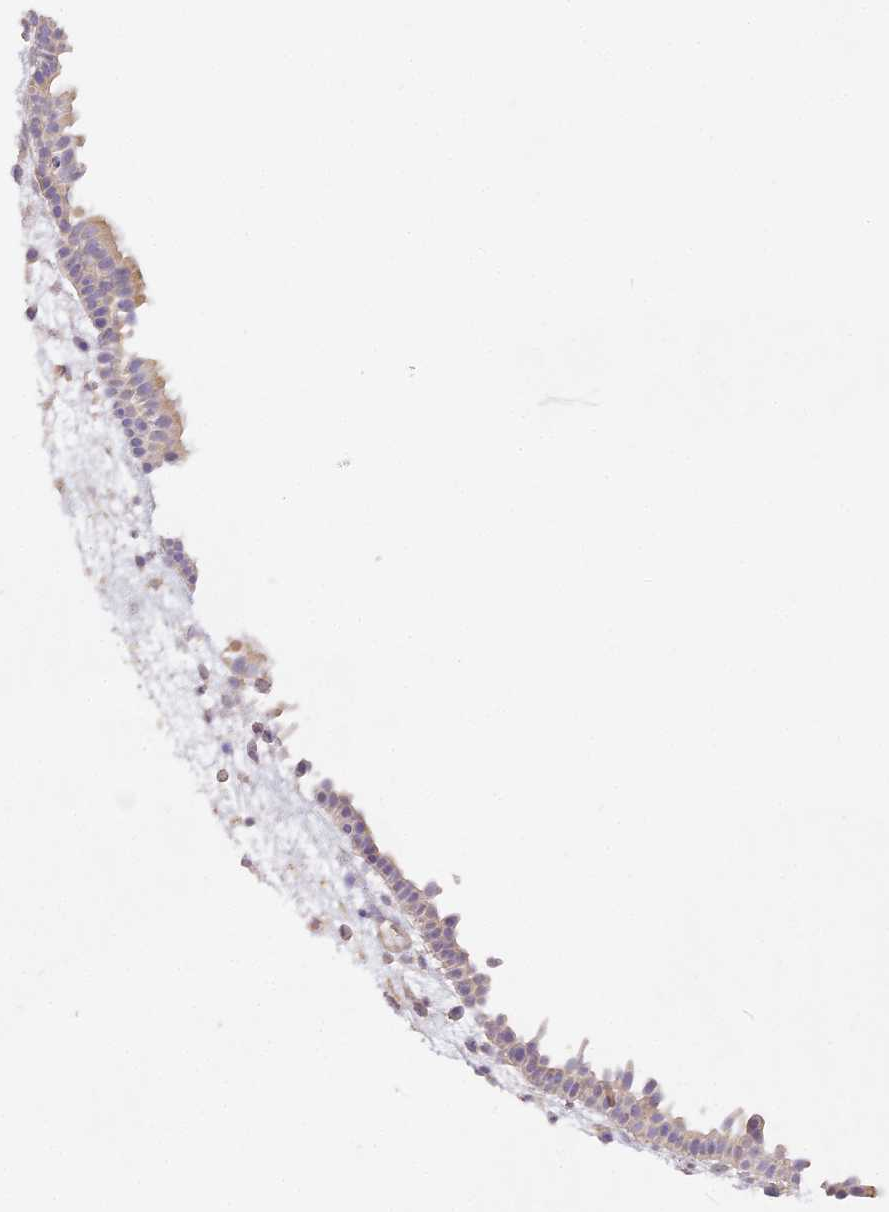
{"staining": {"intensity": "weak", "quantity": "25%-75%", "location": "cytoplasmic/membranous"}, "tissue": "nasopharynx", "cell_type": "Respiratory epithelial cells", "image_type": "normal", "snomed": [{"axis": "morphology", "description": "Normal tissue, NOS"}, {"axis": "morphology", "description": "Inflammation, NOS"}, {"axis": "morphology", "description": "Malignant melanoma, Metastatic site"}, {"axis": "topography", "description": "Nasopharynx"}], "caption": "Respiratory epithelial cells exhibit weak cytoplasmic/membranous positivity in approximately 25%-75% of cells in benign nasopharynx.", "gene": "MED28", "patient": {"sex": "male", "age": 70}}